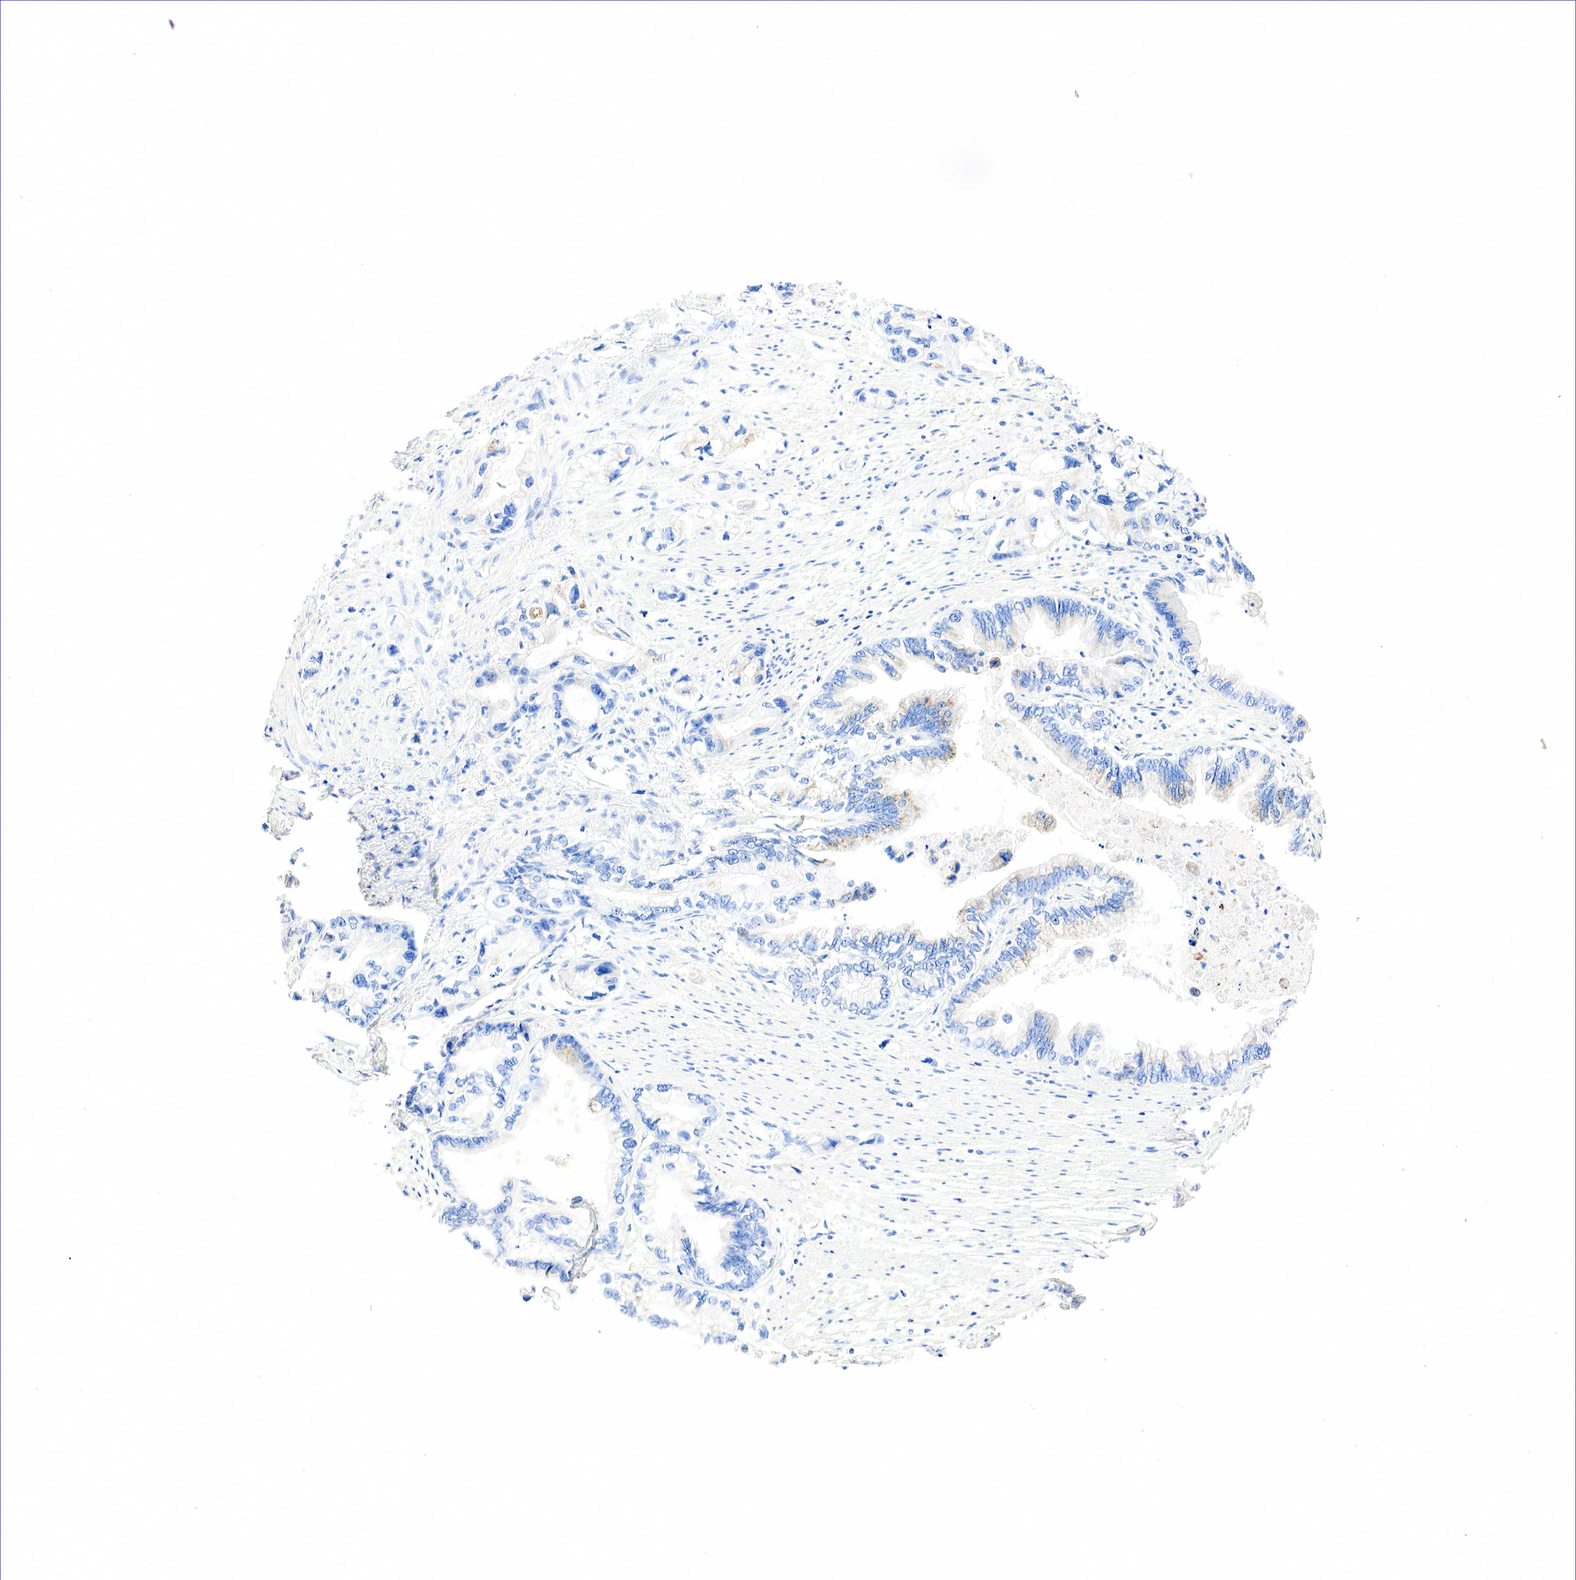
{"staining": {"intensity": "negative", "quantity": "none", "location": "none"}, "tissue": "pancreatic cancer", "cell_type": "Tumor cells", "image_type": "cancer", "snomed": [{"axis": "morphology", "description": "Adenocarcinoma, NOS"}, {"axis": "topography", "description": "Pancreas"}, {"axis": "topography", "description": "Stomach, upper"}], "caption": "Immunohistochemistry (IHC) photomicrograph of pancreatic cancer stained for a protein (brown), which demonstrates no staining in tumor cells.", "gene": "SST", "patient": {"sex": "male", "age": 77}}